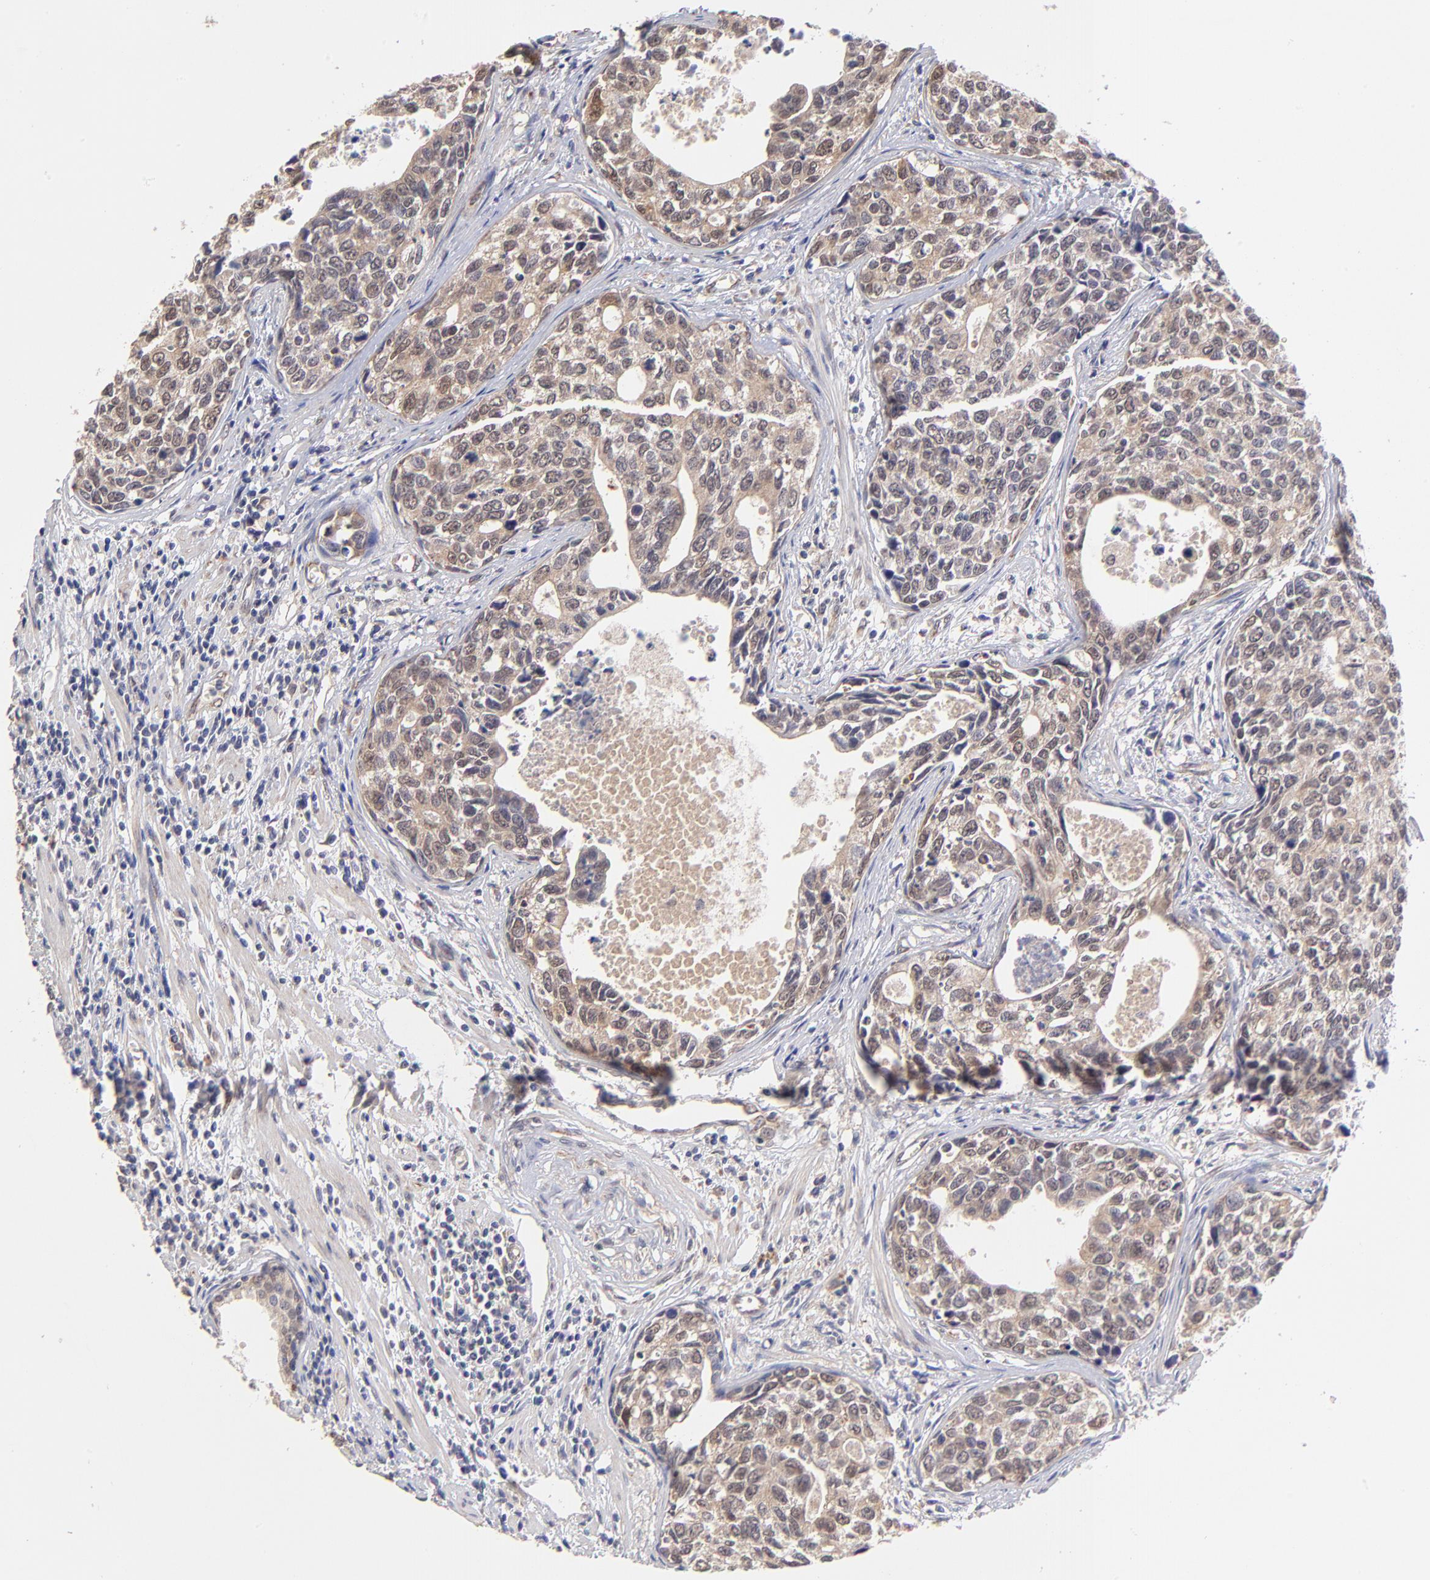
{"staining": {"intensity": "moderate", "quantity": ">75%", "location": "cytoplasmic/membranous"}, "tissue": "urothelial cancer", "cell_type": "Tumor cells", "image_type": "cancer", "snomed": [{"axis": "morphology", "description": "Urothelial carcinoma, High grade"}, {"axis": "topography", "description": "Urinary bladder"}], "caption": "Immunohistochemistry image of neoplastic tissue: urothelial cancer stained using immunohistochemistry (IHC) reveals medium levels of moderate protein expression localized specifically in the cytoplasmic/membranous of tumor cells, appearing as a cytoplasmic/membranous brown color.", "gene": "UBE2H", "patient": {"sex": "male", "age": 81}}